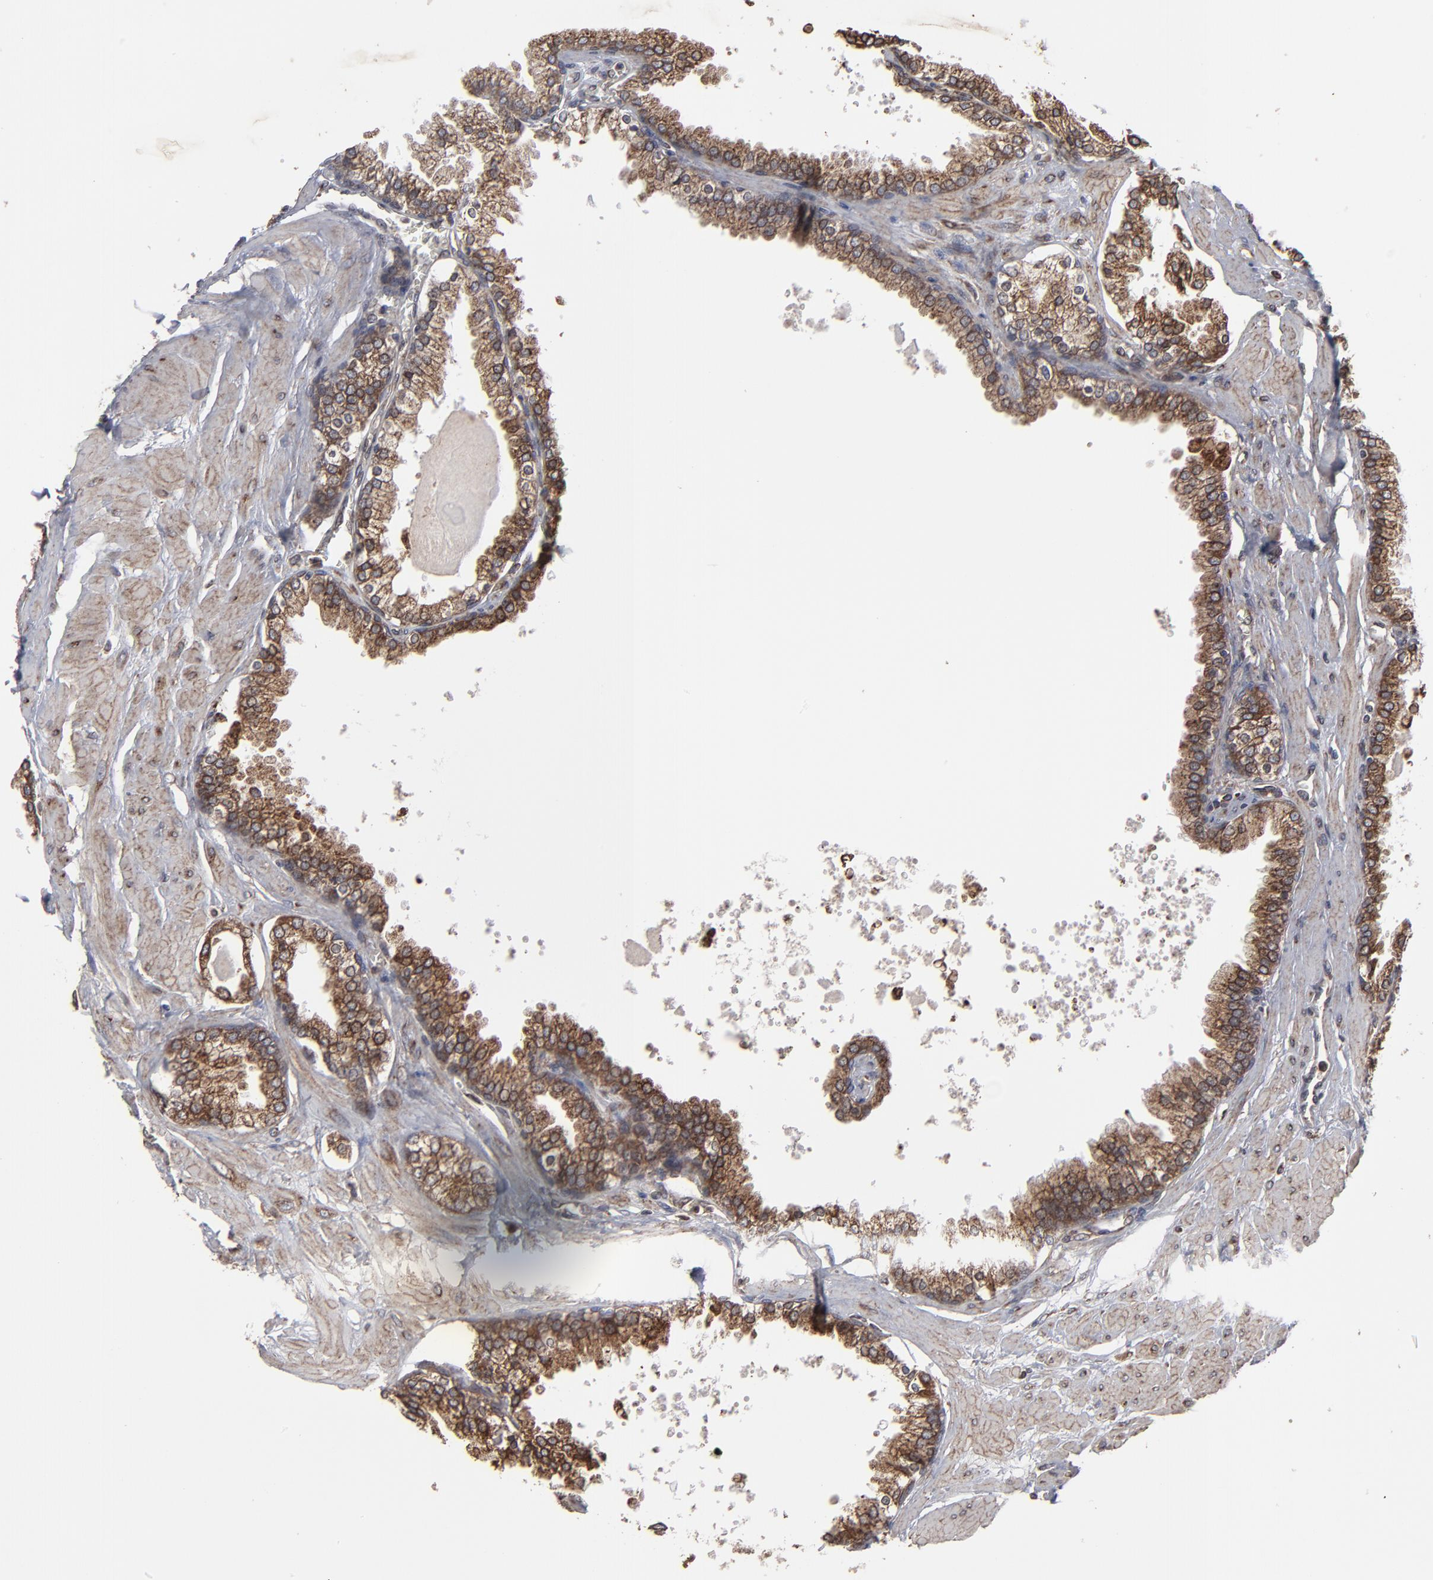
{"staining": {"intensity": "moderate", "quantity": ">75%", "location": "cytoplasmic/membranous"}, "tissue": "prostate", "cell_type": "Glandular cells", "image_type": "normal", "snomed": [{"axis": "morphology", "description": "Normal tissue, NOS"}, {"axis": "topography", "description": "Prostate"}], "caption": "Protein expression analysis of normal human prostate reveals moderate cytoplasmic/membranous staining in about >75% of glandular cells. The staining is performed using DAB brown chromogen to label protein expression. The nuclei are counter-stained blue using hematoxylin.", "gene": "CNIH1", "patient": {"sex": "male", "age": 51}}